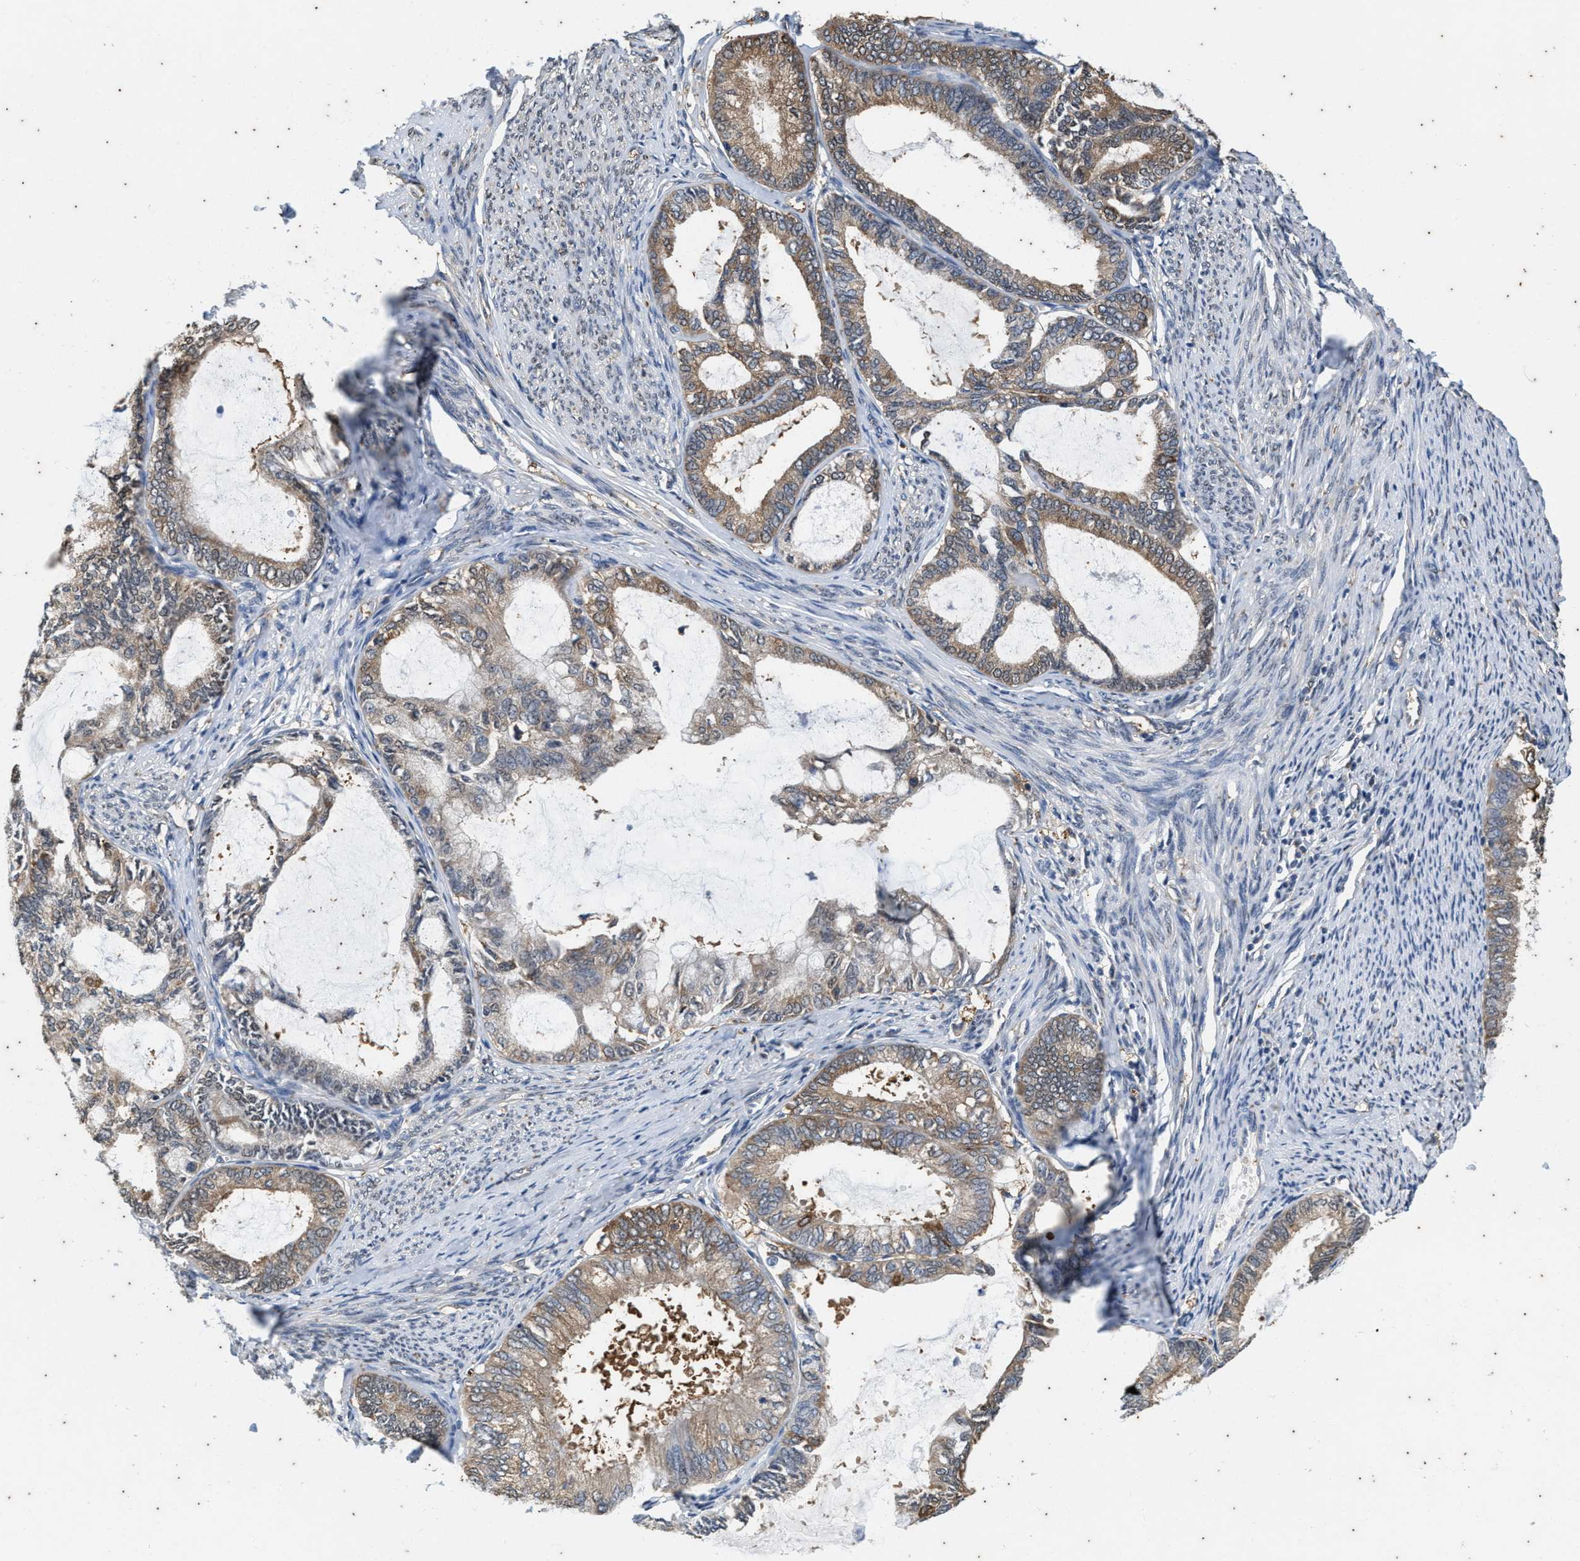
{"staining": {"intensity": "moderate", "quantity": ">75%", "location": "cytoplasmic/membranous"}, "tissue": "endometrial cancer", "cell_type": "Tumor cells", "image_type": "cancer", "snomed": [{"axis": "morphology", "description": "Adenocarcinoma, NOS"}, {"axis": "topography", "description": "Endometrium"}], "caption": "There is medium levels of moderate cytoplasmic/membranous staining in tumor cells of adenocarcinoma (endometrial), as demonstrated by immunohistochemical staining (brown color).", "gene": "COX19", "patient": {"sex": "female", "age": 86}}